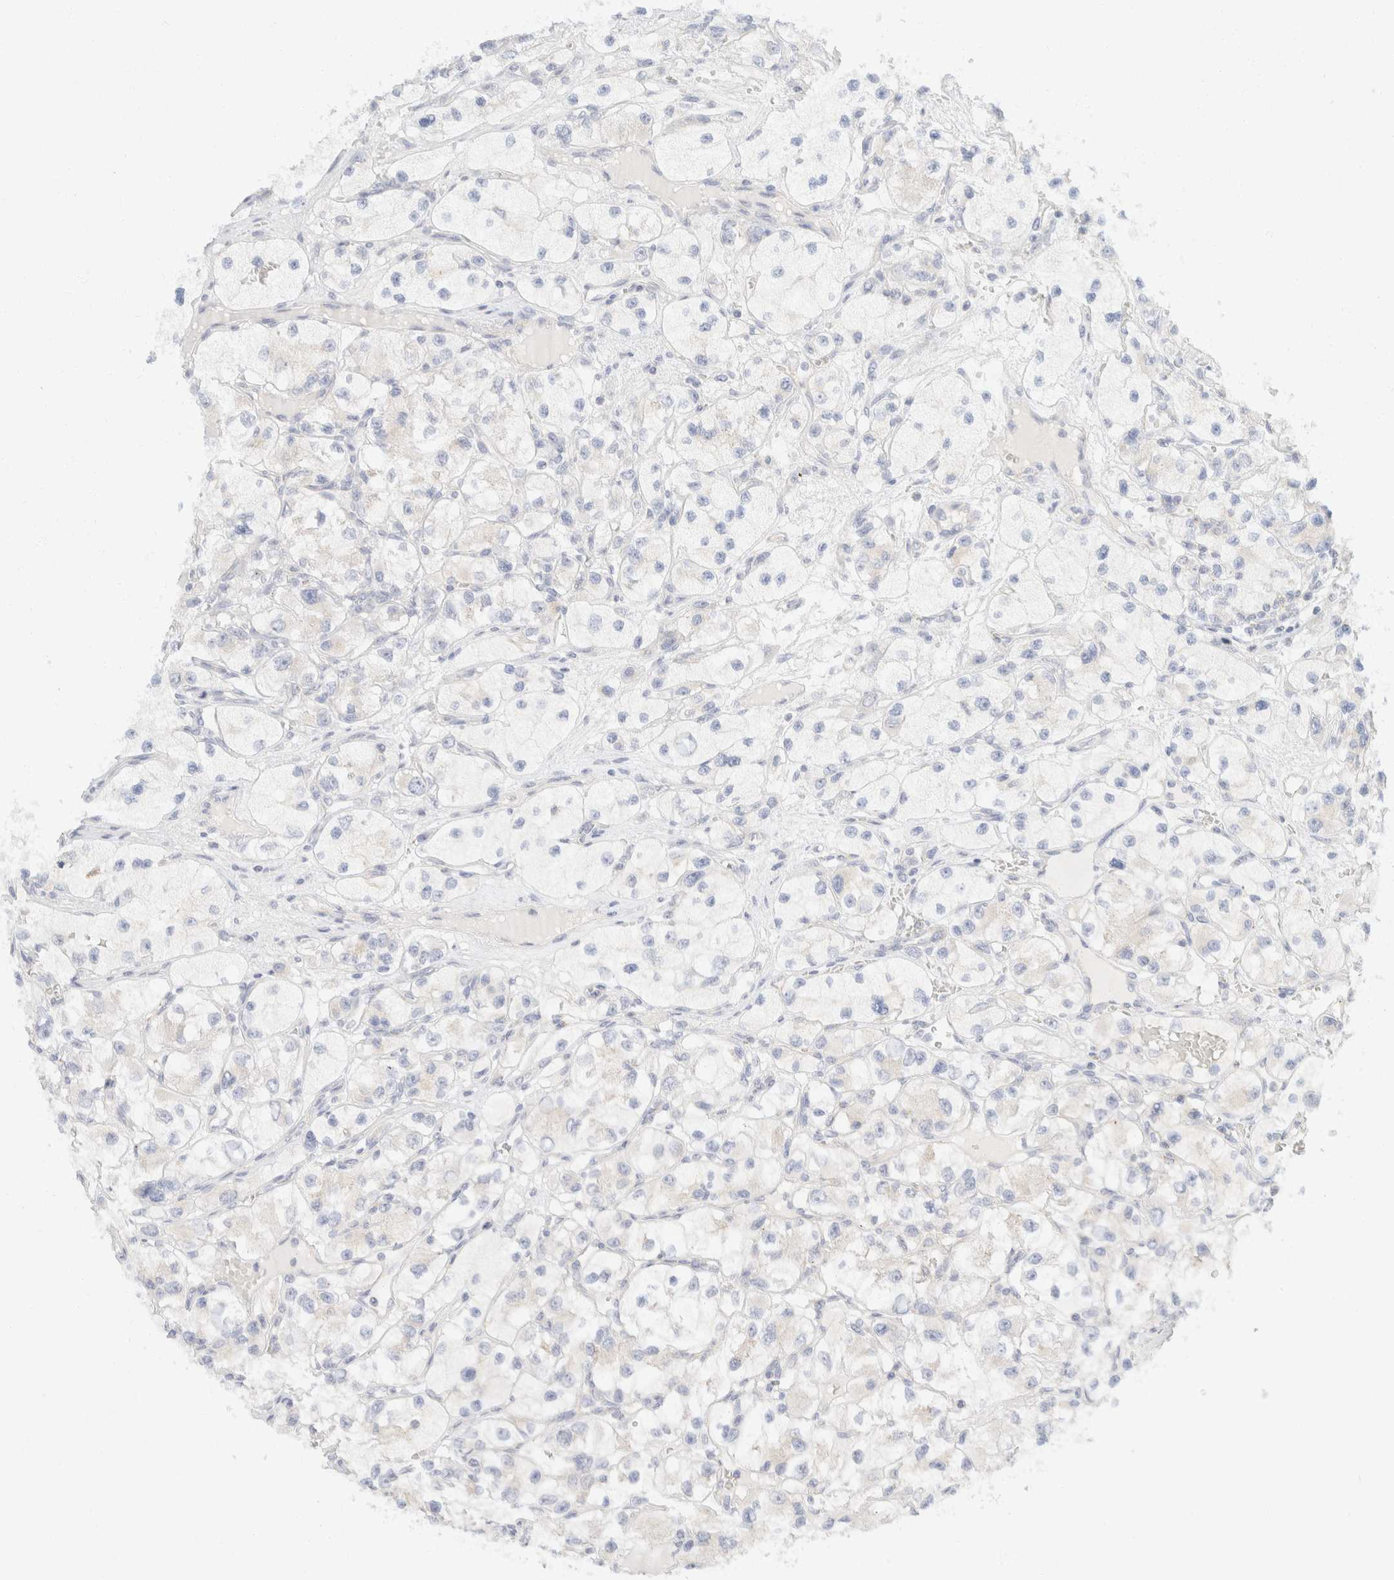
{"staining": {"intensity": "negative", "quantity": "none", "location": "none"}, "tissue": "renal cancer", "cell_type": "Tumor cells", "image_type": "cancer", "snomed": [{"axis": "morphology", "description": "Adenocarcinoma, NOS"}, {"axis": "topography", "description": "Kidney"}], "caption": "Immunohistochemistry histopathology image of adenocarcinoma (renal) stained for a protein (brown), which demonstrates no staining in tumor cells. Nuclei are stained in blue.", "gene": "SH3GLB2", "patient": {"sex": "female", "age": 57}}